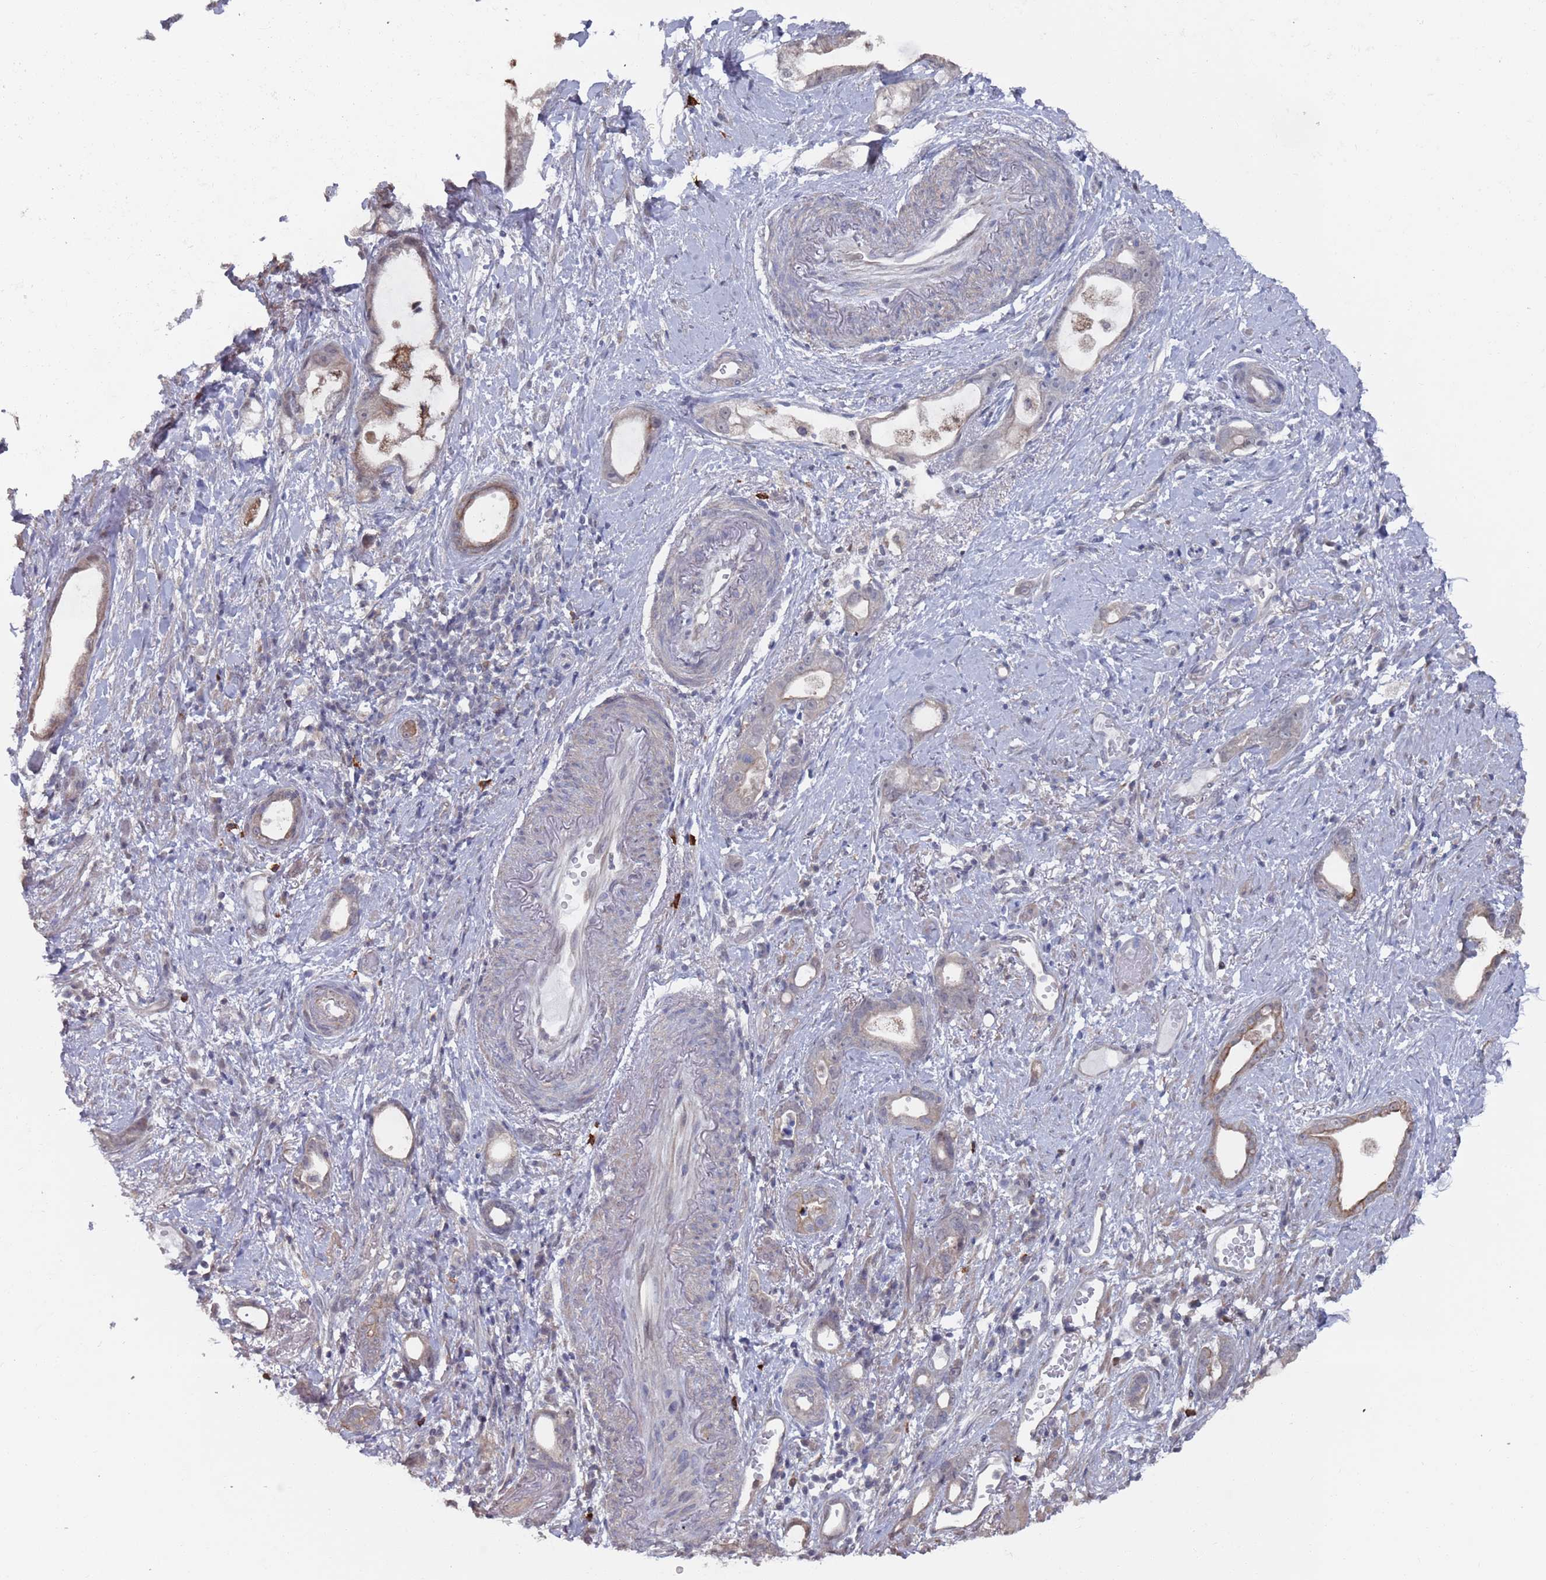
{"staining": {"intensity": "moderate", "quantity": "<25%", "location": "cytoplasmic/membranous"}, "tissue": "stomach cancer", "cell_type": "Tumor cells", "image_type": "cancer", "snomed": [{"axis": "morphology", "description": "Adenocarcinoma, NOS"}, {"axis": "topography", "description": "Stomach"}], "caption": "Protein staining exhibits moderate cytoplasmic/membranous staining in about <25% of tumor cells in adenocarcinoma (stomach). (DAB IHC with brightfield microscopy, high magnification).", "gene": "DGKD", "patient": {"sex": "male", "age": 55}}